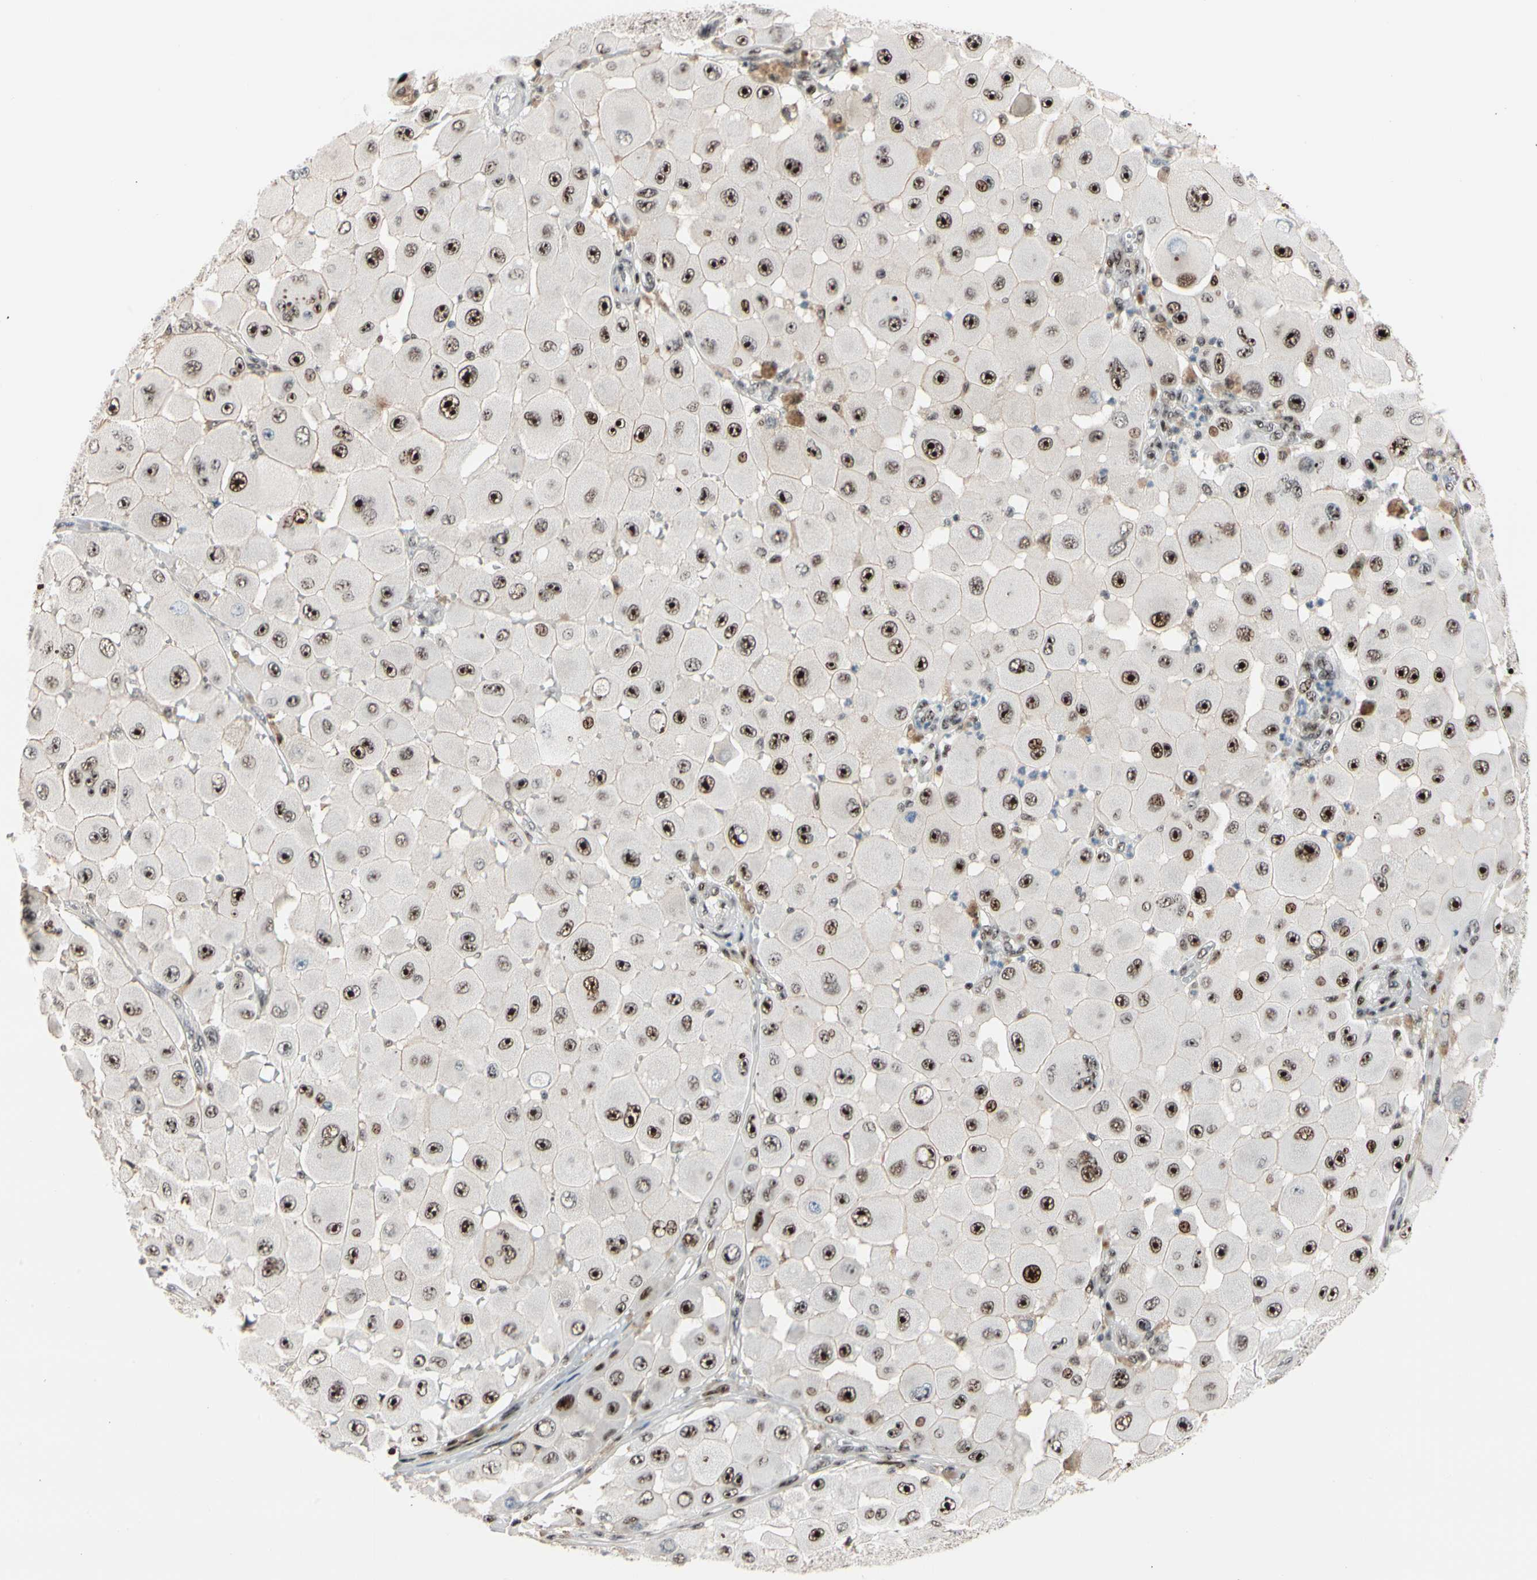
{"staining": {"intensity": "strong", "quantity": ">75%", "location": "nuclear"}, "tissue": "melanoma", "cell_type": "Tumor cells", "image_type": "cancer", "snomed": [{"axis": "morphology", "description": "Malignant melanoma, NOS"}, {"axis": "topography", "description": "Skin"}], "caption": "Malignant melanoma stained for a protein (brown) shows strong nuclear positive expression in approximately >75% of tumor cells.", "gene": "FOXO3", "patient": {"sex": "female", "age": 81}}